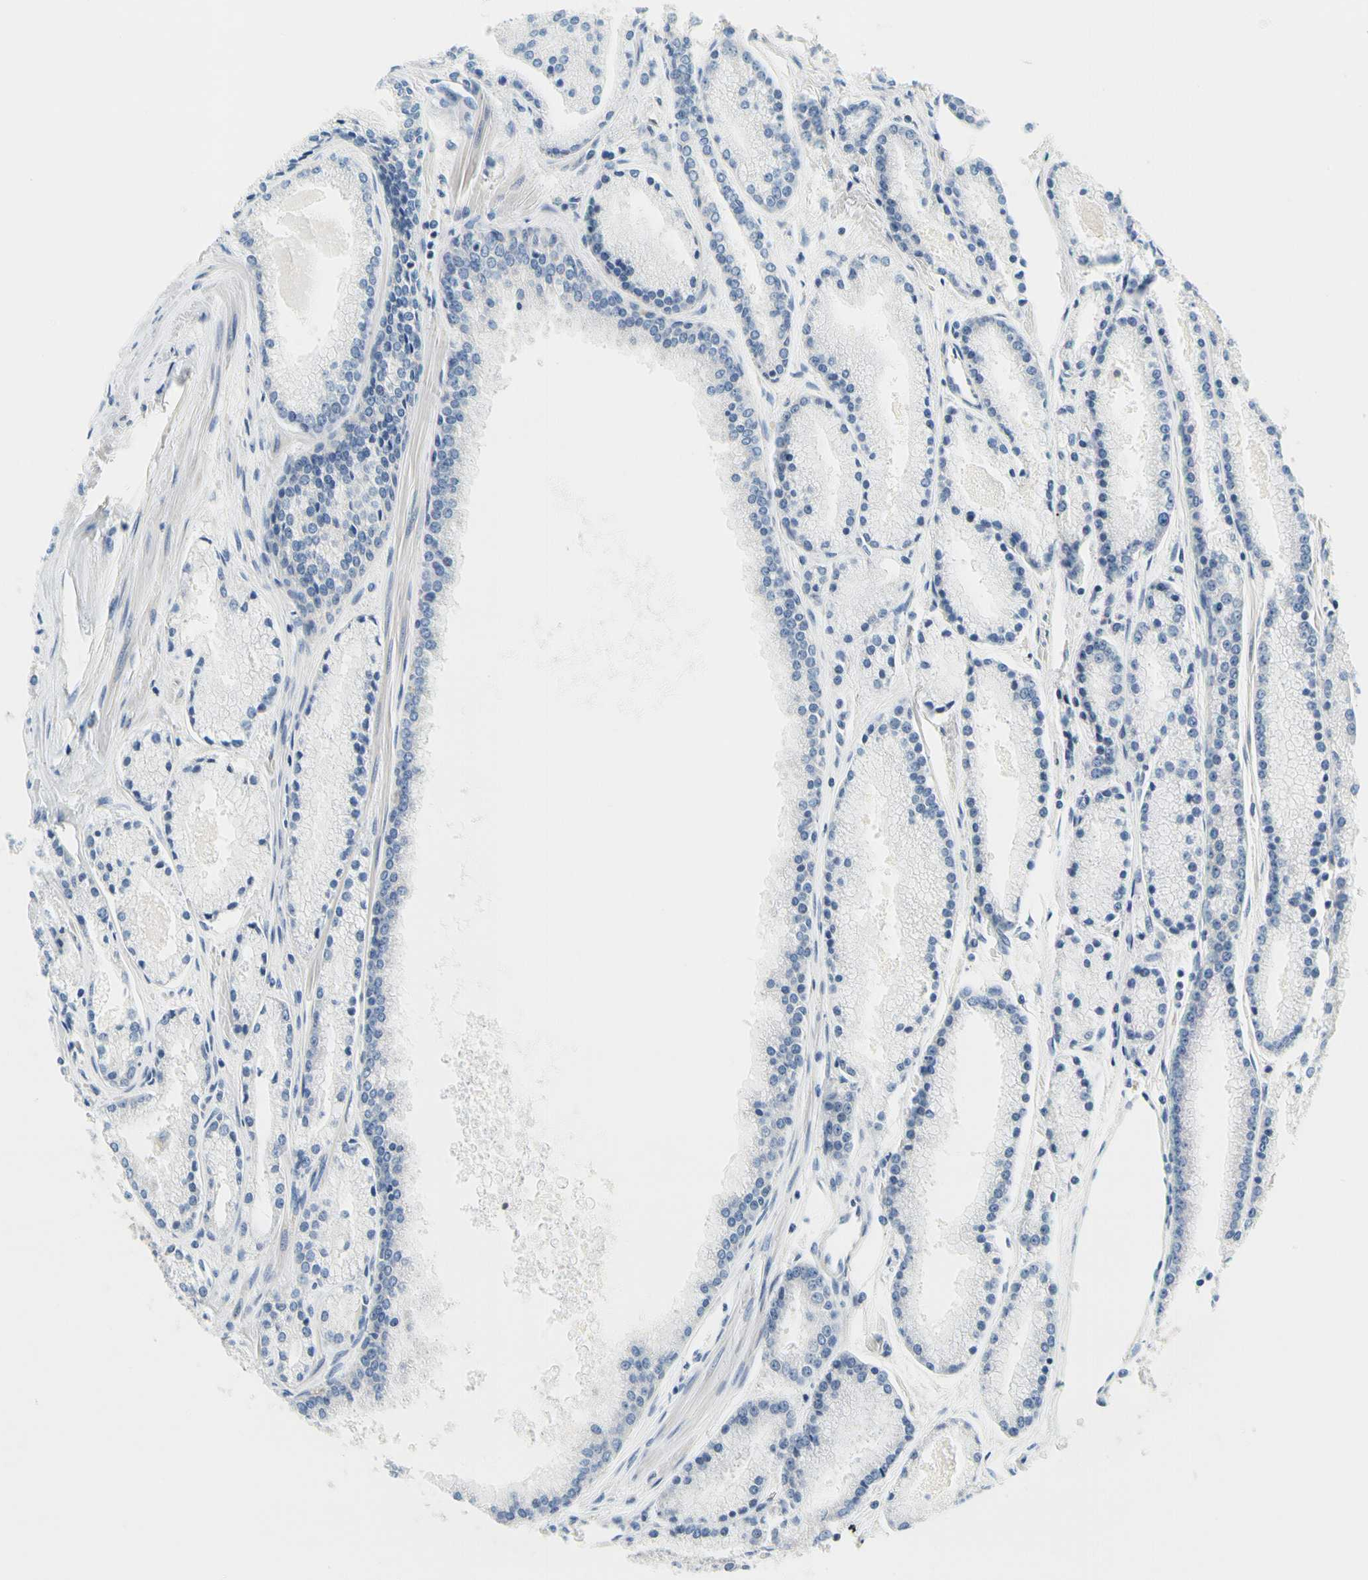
{"staining": {"intensity": "negative", "quantity": "none", "location": "none"}, "tissue": "prostate cancer", "cell_type": "Tumor cells", "image_type": "cancer", "snomed": [{"axis": "morphology", "description": "Adenocarcinoma, High grade"}, {"axis": "topography", "description": "Prostate"}], "caption": "Prostate adenocarcinoma (high-grade) was stained to show a protein in brown. There is no significant expression in tumor cells. (Immunohistochemistry (ihc), brightfield microscopy, high magnification).", "gene": "LRRC47", "patient": {"sex": "male", "age": 61}}